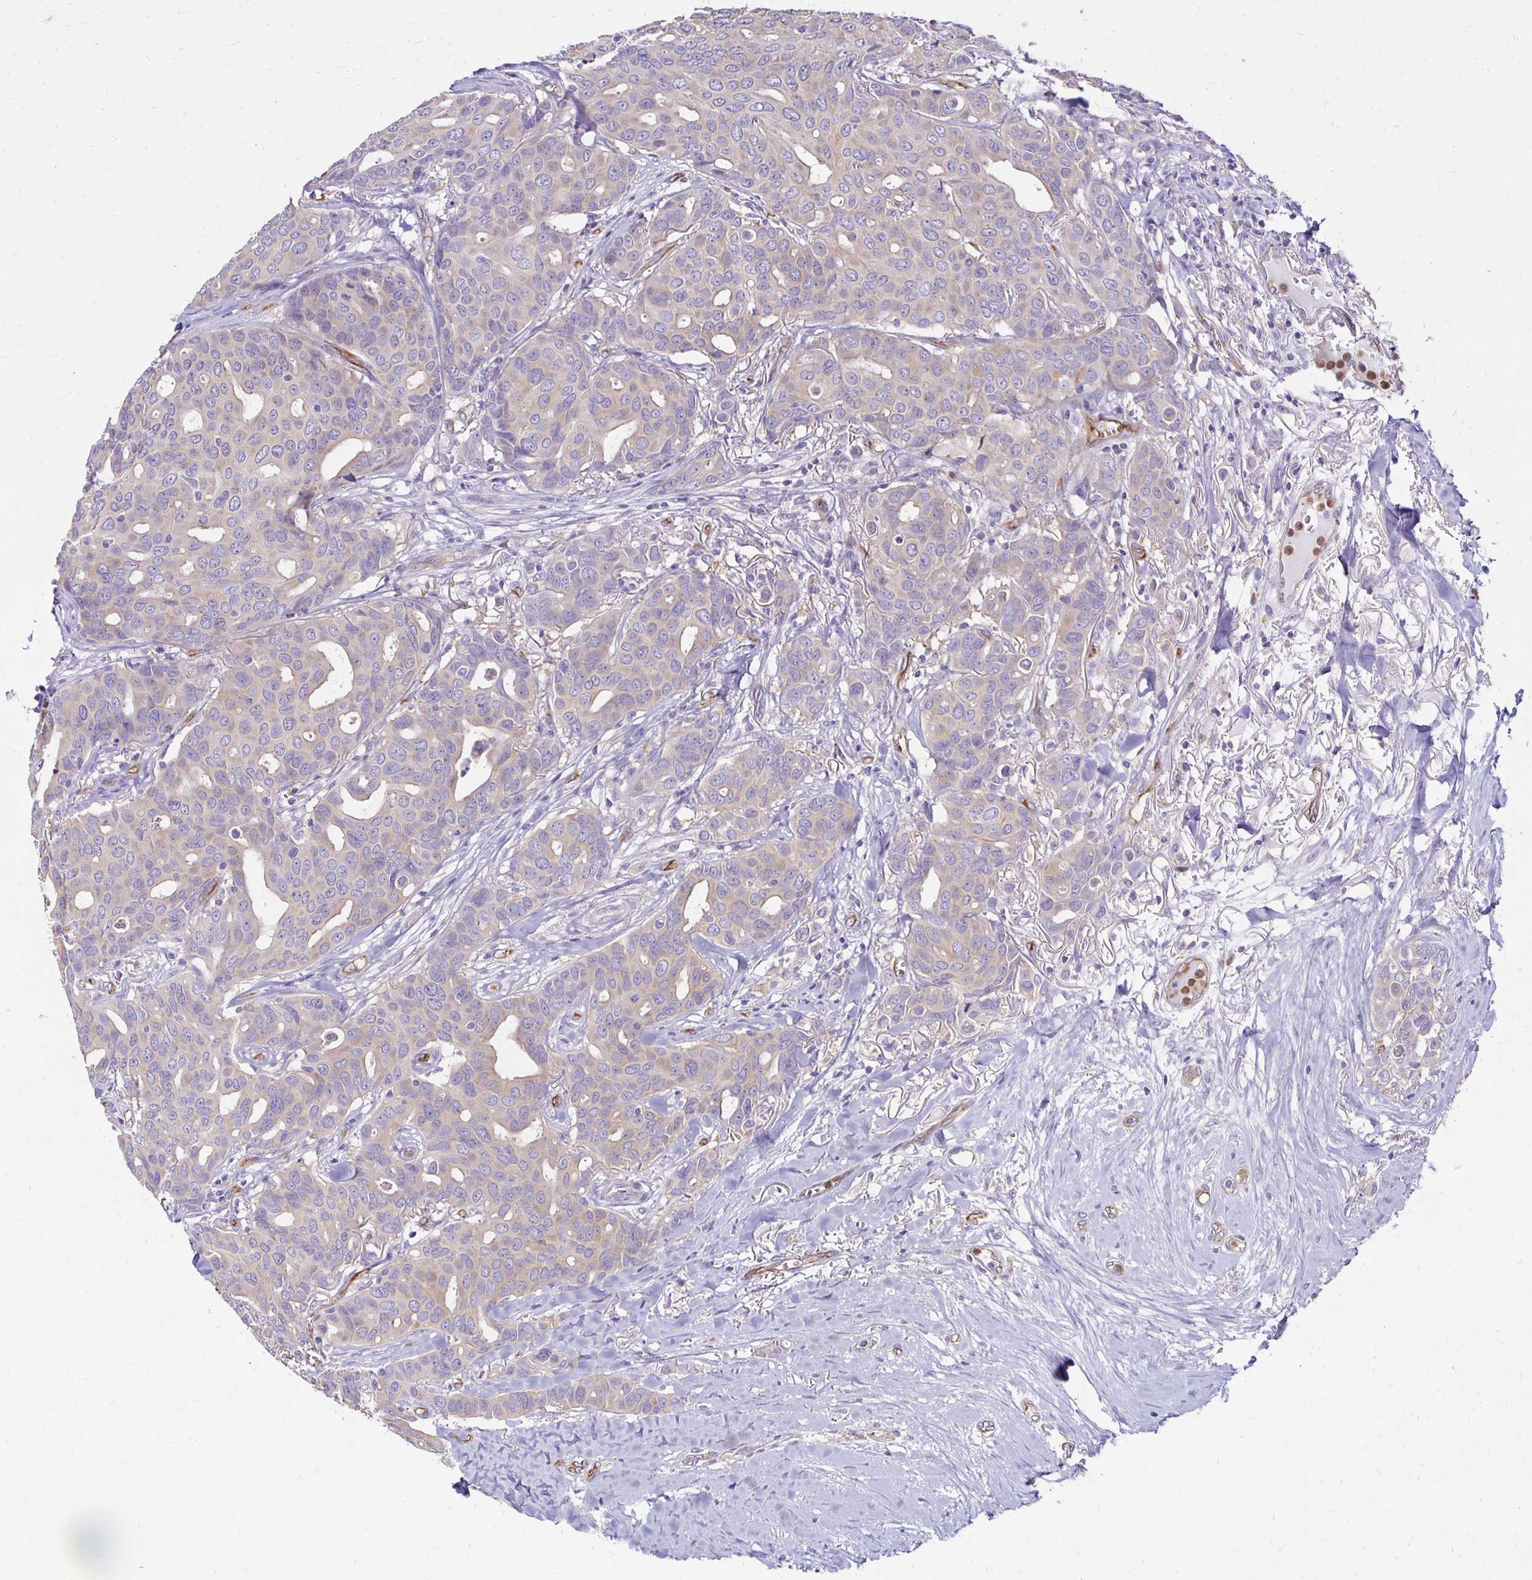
{"staining": {"intensity": "weak", "quantity": "<25%", "location": "cytoplasmic/membranous"}, "tissue": "breast cancer", "cell_type": "Tumor cells", "image_type": "cancer", "snomed": [{"axis": "morphology", "description": "Duct carcinoma"}, {"axis": "topography", "description": "Breast"}], "caption": "DAB immunohistochemical staining of breast cancer exhibits no significant expression in tumor cells.", "gene": "TTYH1", "patient": {"sex": "female", "age": 54}}